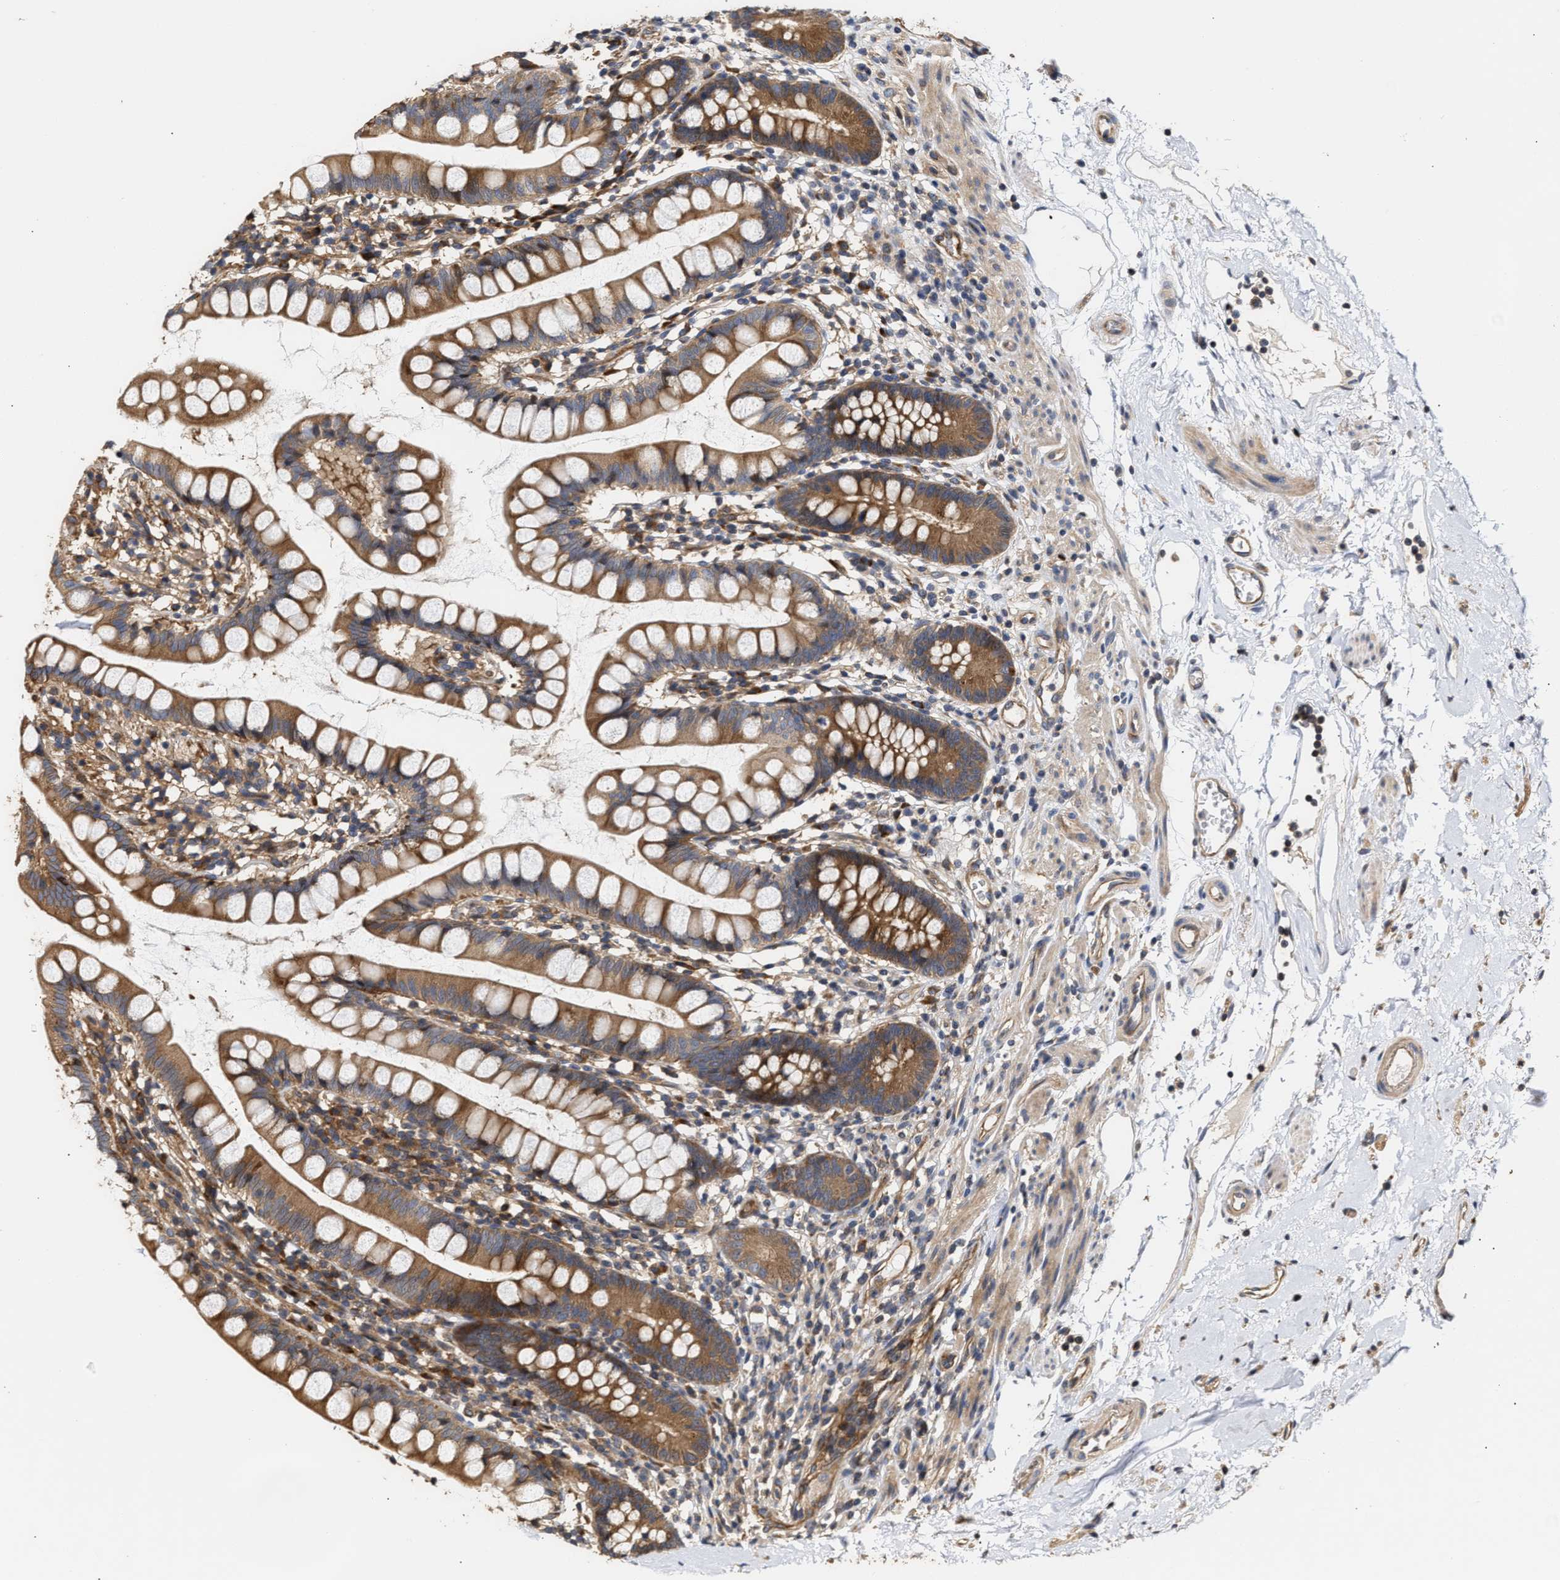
{"staining": {"intensity": "moderate", "quantity": ">75%", "location": "cytoplasmic/membranous"}, "tissue": "small intestine", "cell_type": "Glandular cells", "image_type": "normal", "snomed": [{"axis": "morphology", "description": "Normal tissue, NOS"}, {"axis": "topography", "description": "Small intestine"}], "caption": "Brown immunohistochemical staining in unremarkable human small intestine demonstrates moderate cytoplasmic/membranous expression in approximately >75% of glandular cells. The protein of interest is shown in brown color, while the nuclei are stained blue.", "gene": "CLIP2", "patient": {"sex": "female", "age": 84}}